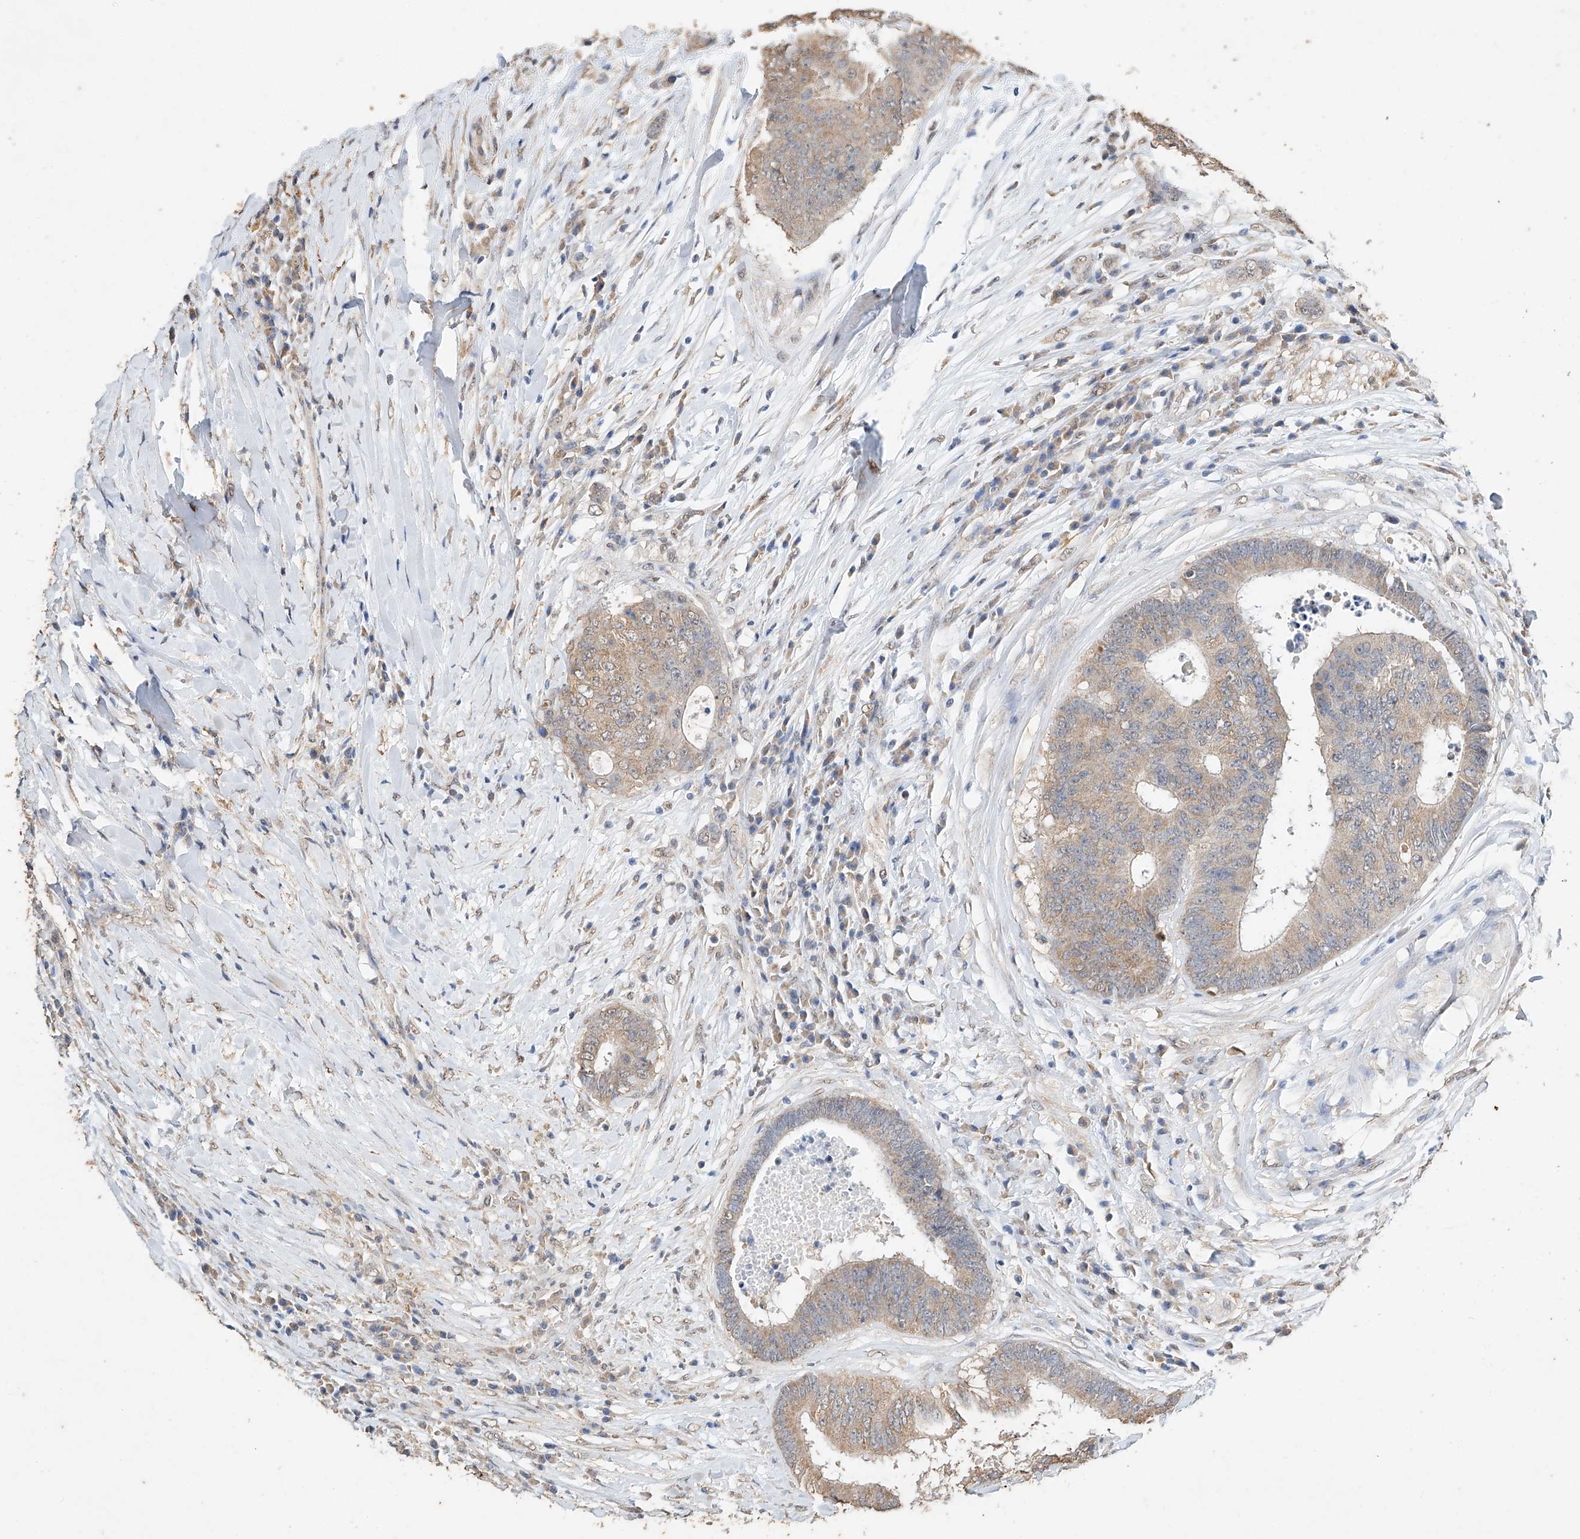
{"staining": {"intensity": "weak", "quantity": ">75%", "location": "cytoplasmic/membranous"}, "tissue": "colorectal cancer", "cell_type": "Tumor cells", "image_type": "cancer", "snomed": [{"axis": "morphology", "description": "Adenocarcinoma, NOS"}, {"axis": "topography", "description": "Rectum"}], "caption": "Adenocarcinoma (colorectal) tissue reveals weak cytoplasmic/membranous staining in approximately >75% of tumor cells, visualized by immunohistochemistry. Nuclei are stained in blue.", "gene": "CERS4", "patient": {"sex": "male", "age": 72}}